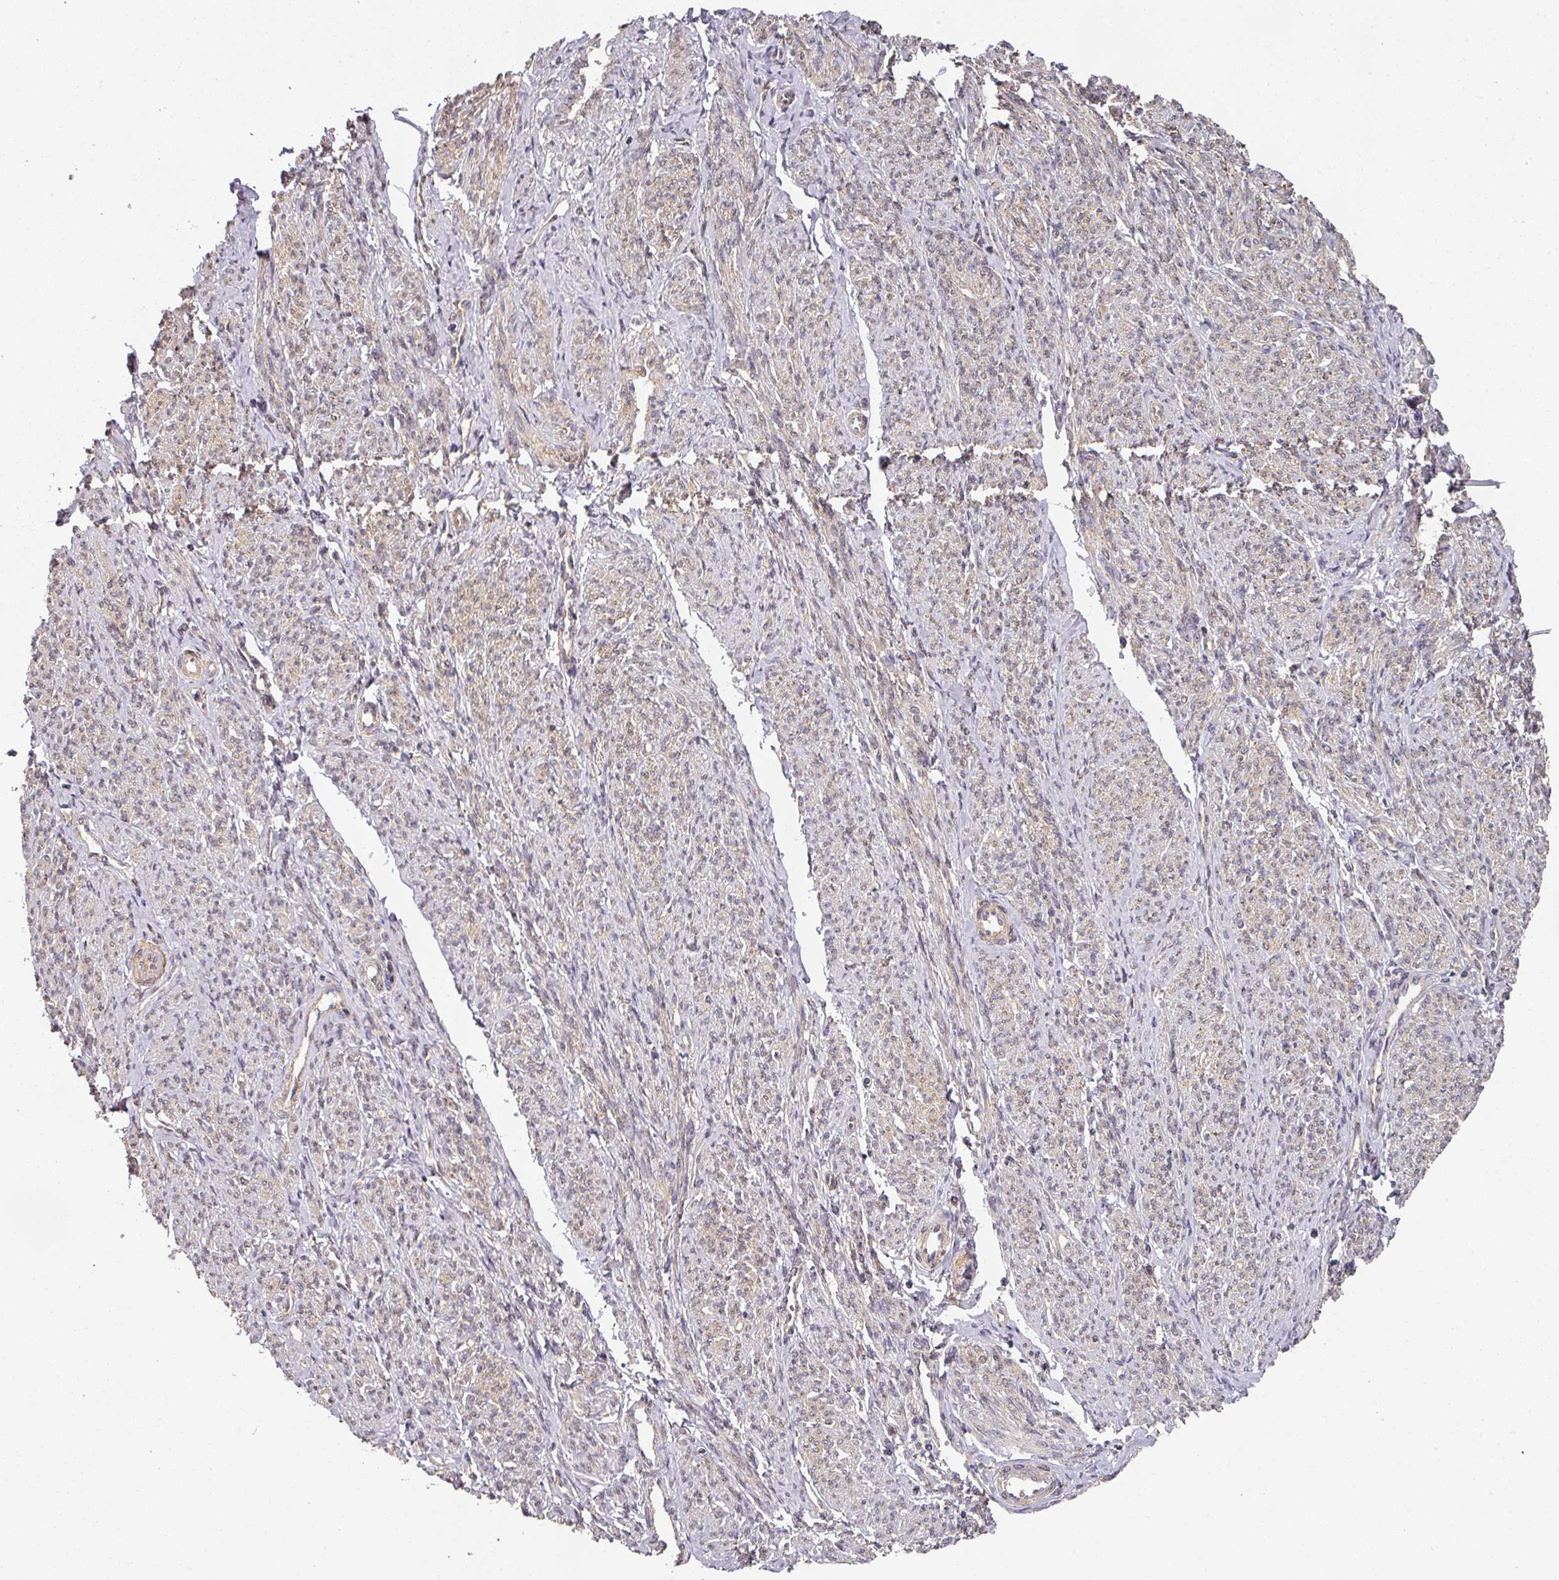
{"staining": {"intensity": "moderate", "quantity": "25%-75%", "location": "cytoplasmic/membranous"}, "tissue": "smooth muscle", "cell_type": "Smooth muscle cells", "image_type": "normal", "snomed": [{"axis": "morphology", "description": "Normal tissue, NOS"}, {"axis": "topography", "description": "Smooth muscle"}], "caption": "Smooth muscle was stained to show a protein in brown. There is medium levels of moderate cytoplasmic/membranous positivity in approximately 25%-75% of smooth muscle cells.", "gene": "EXTL3", "patient": {"sex": "female", "age": 65}}